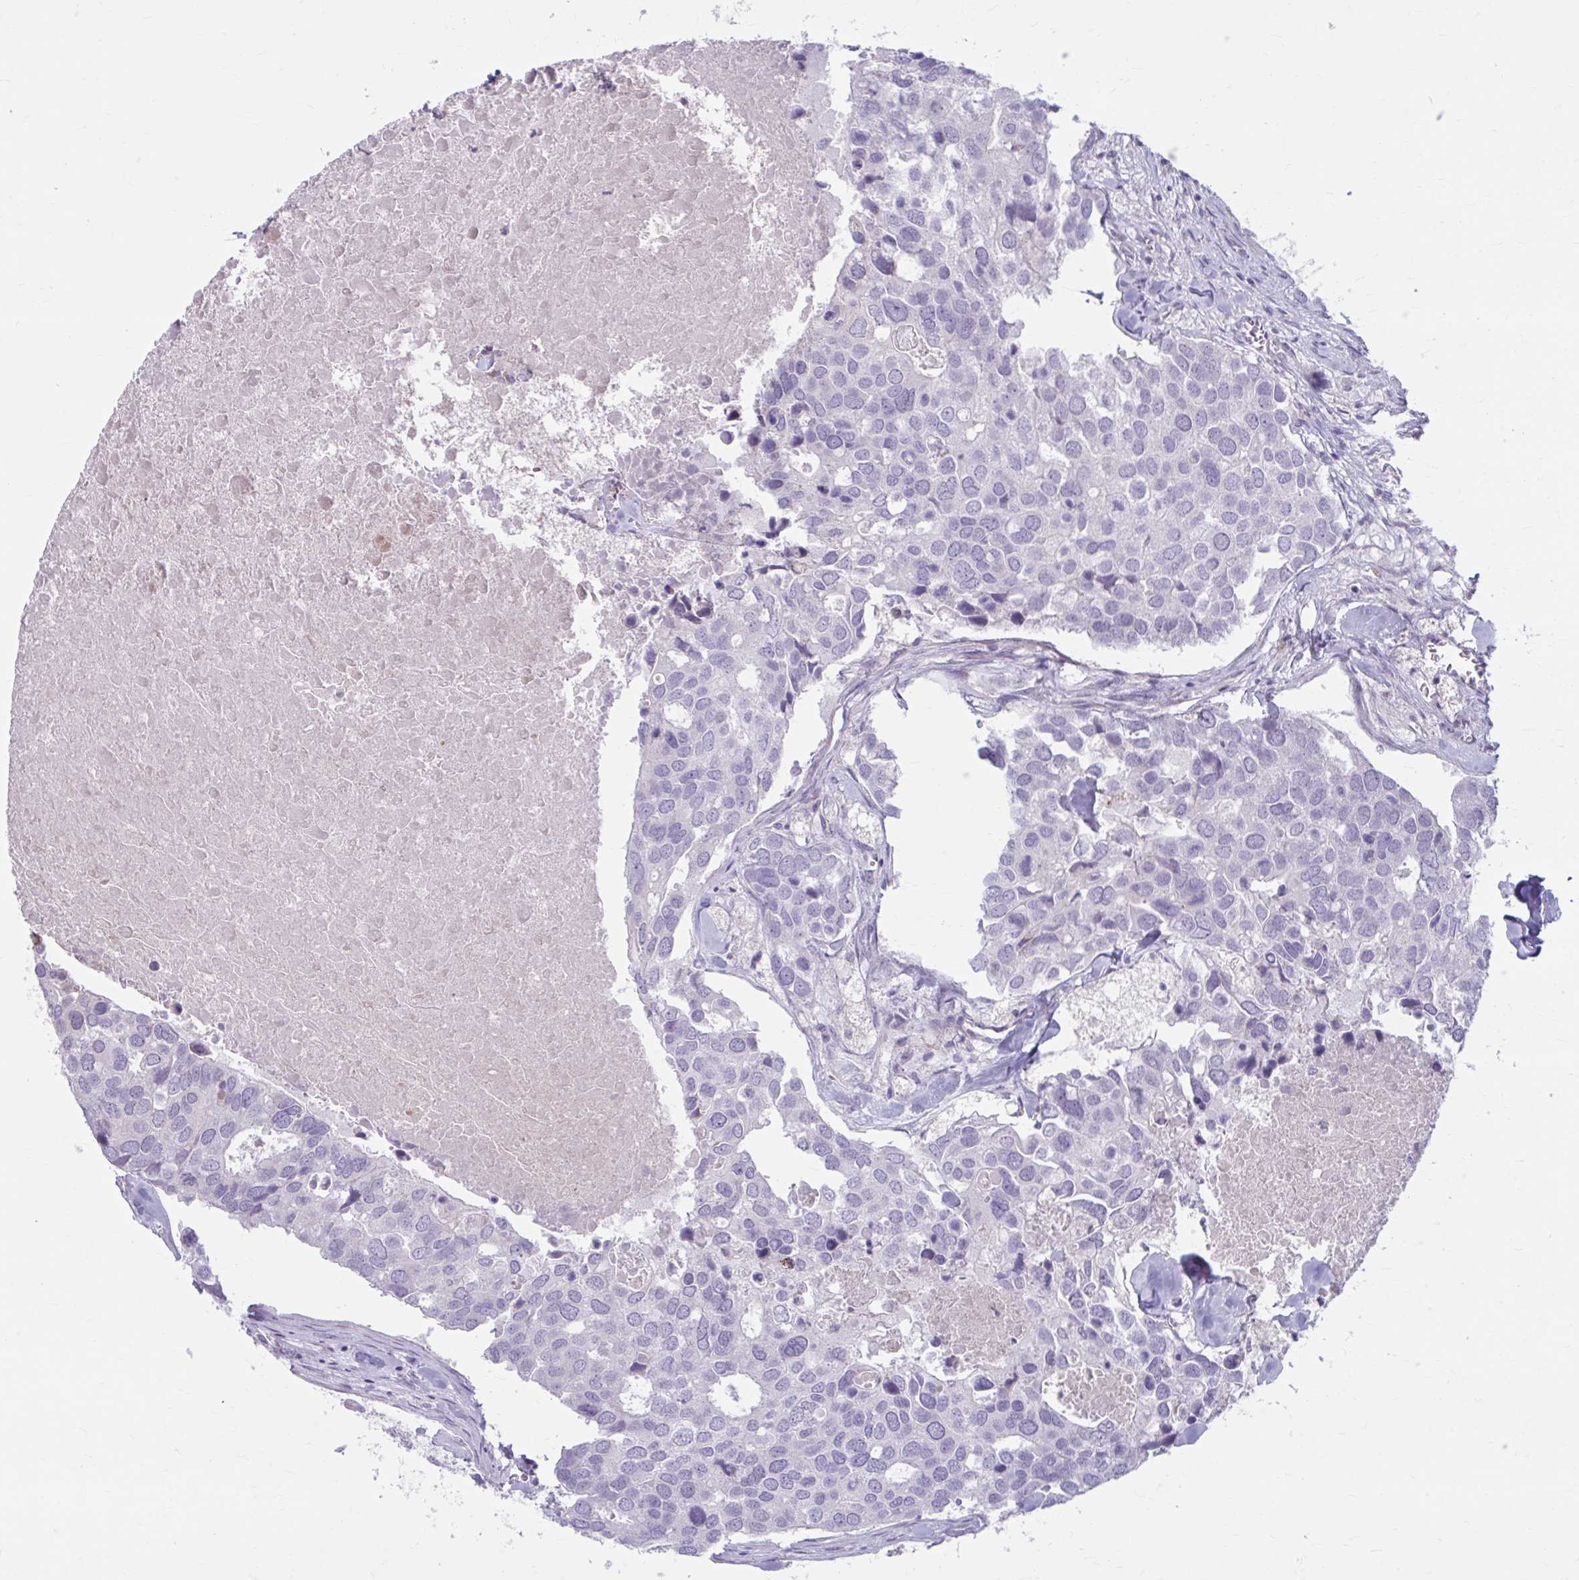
{"staining": {"intensity": "negative", "quantity": "none", "location": "none"}, "tissue": "breast cancer", "cell_type": "Tumor cells", "image_type": "cancer", "snomed": [{"axis": "morphology", "description": "Duct carcinoma"}, {"axis": "topography", "description": "Breast"}], "caption": "DAB immunohistochemical staining of breast cancer demonstrates no significant staining in tumor cells. (Brightfield microscopy of DAB immunohistochemistry at high magnification).", "gene": "MSMO1", "patient": {"sex": "female", "age": 83}}